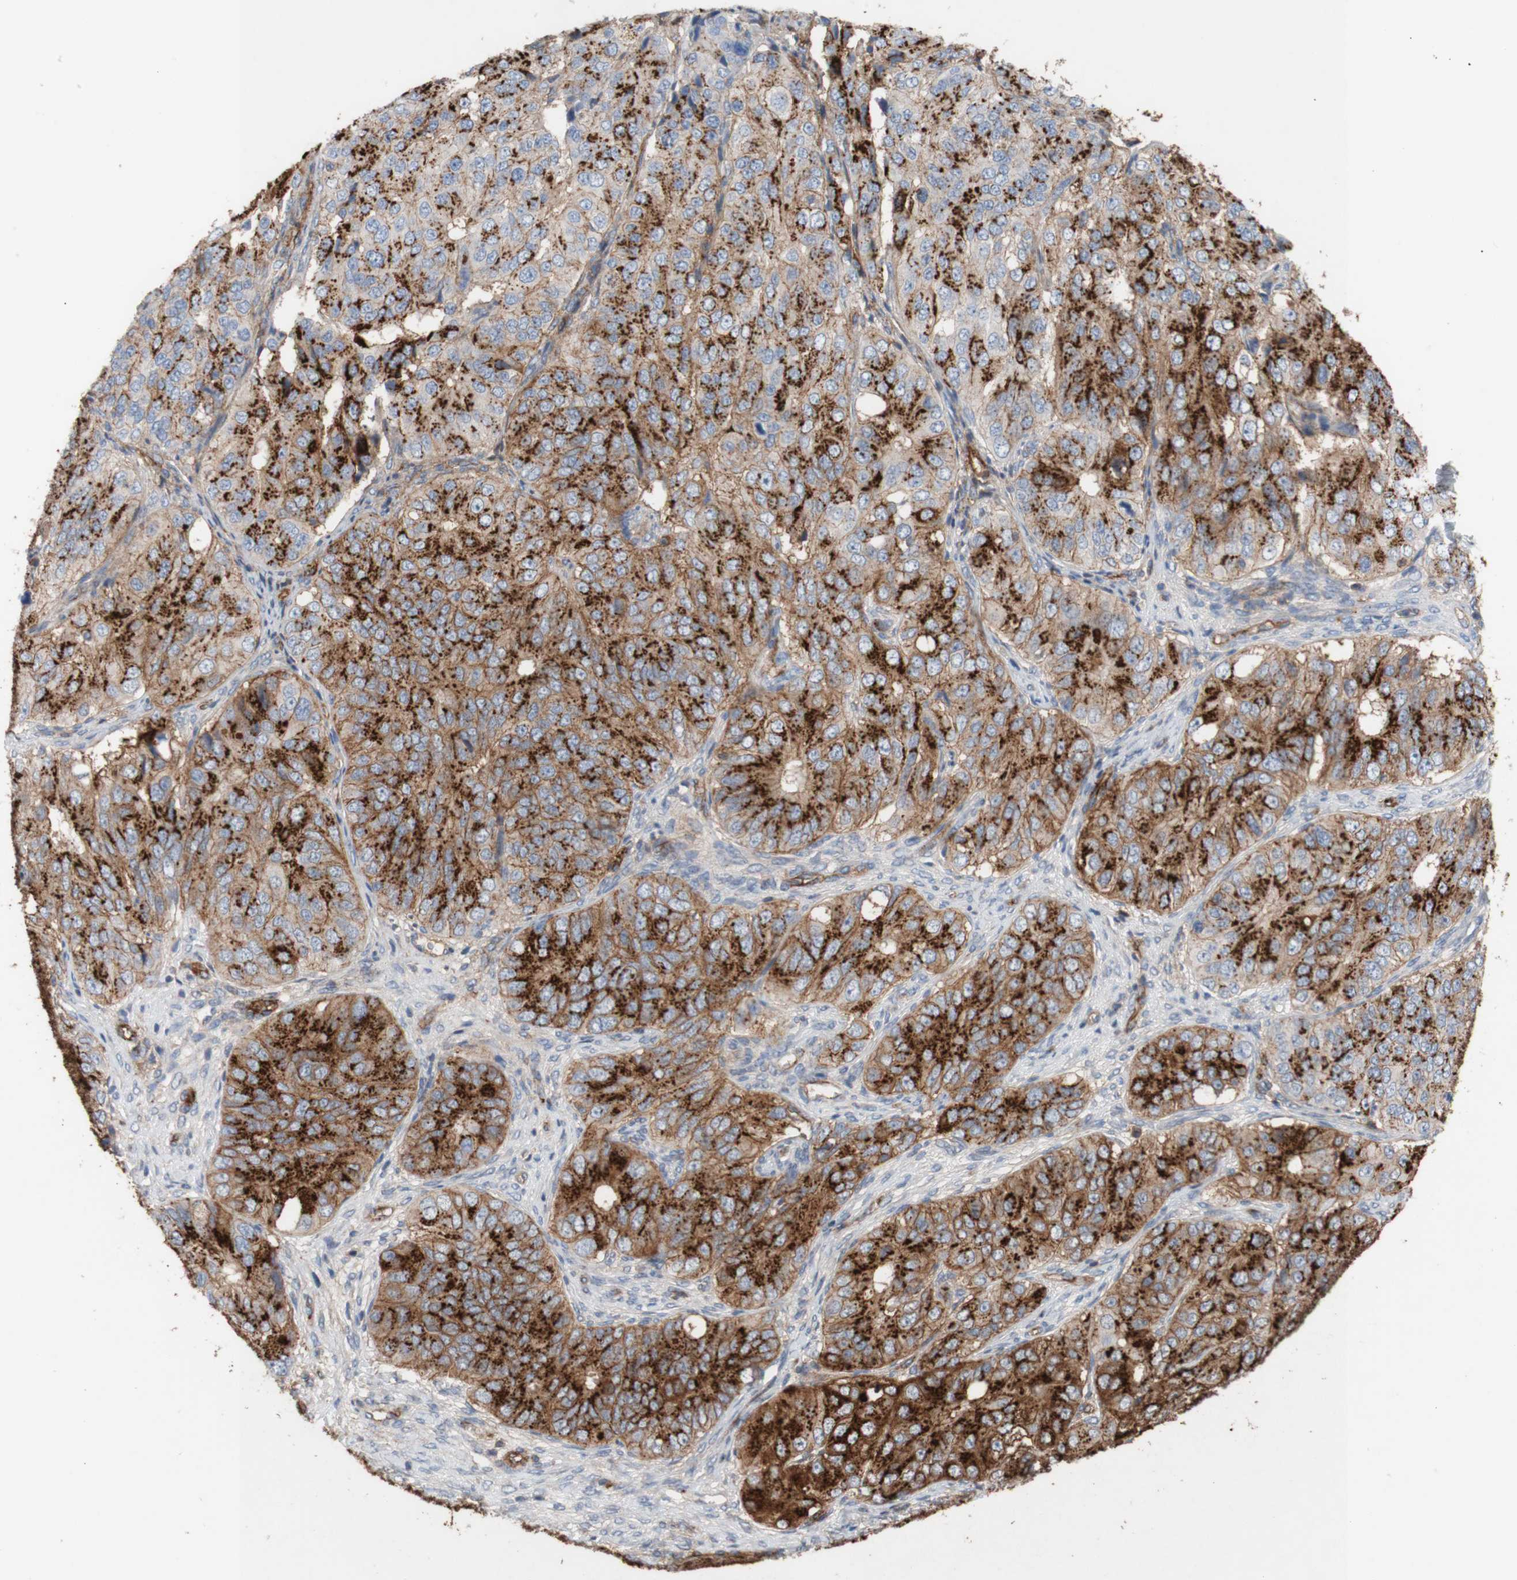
{"staining": {"intensity": "strong", "quantity": ">75%", "location": "cytoplasmic/membranous"}, "tissue": "ovarian cancer", "cell_type": "Tumor cells", "image_type": "cancer", "snomed": [{"axis": "morphology", "description": "Carcinoma, endometroid"}, {"axis": "topography", "description": "Ovary"}], "caption": "A brown stain shows strong cytoplasmic/membranous expression of a protein in ovarian cancer (endometroid carcinoma) tumor cells. (IHC, brightfield microscopy, high magnification).", "gene": "ATP2A3", "patient": {"sex": "female", "age": 51}}